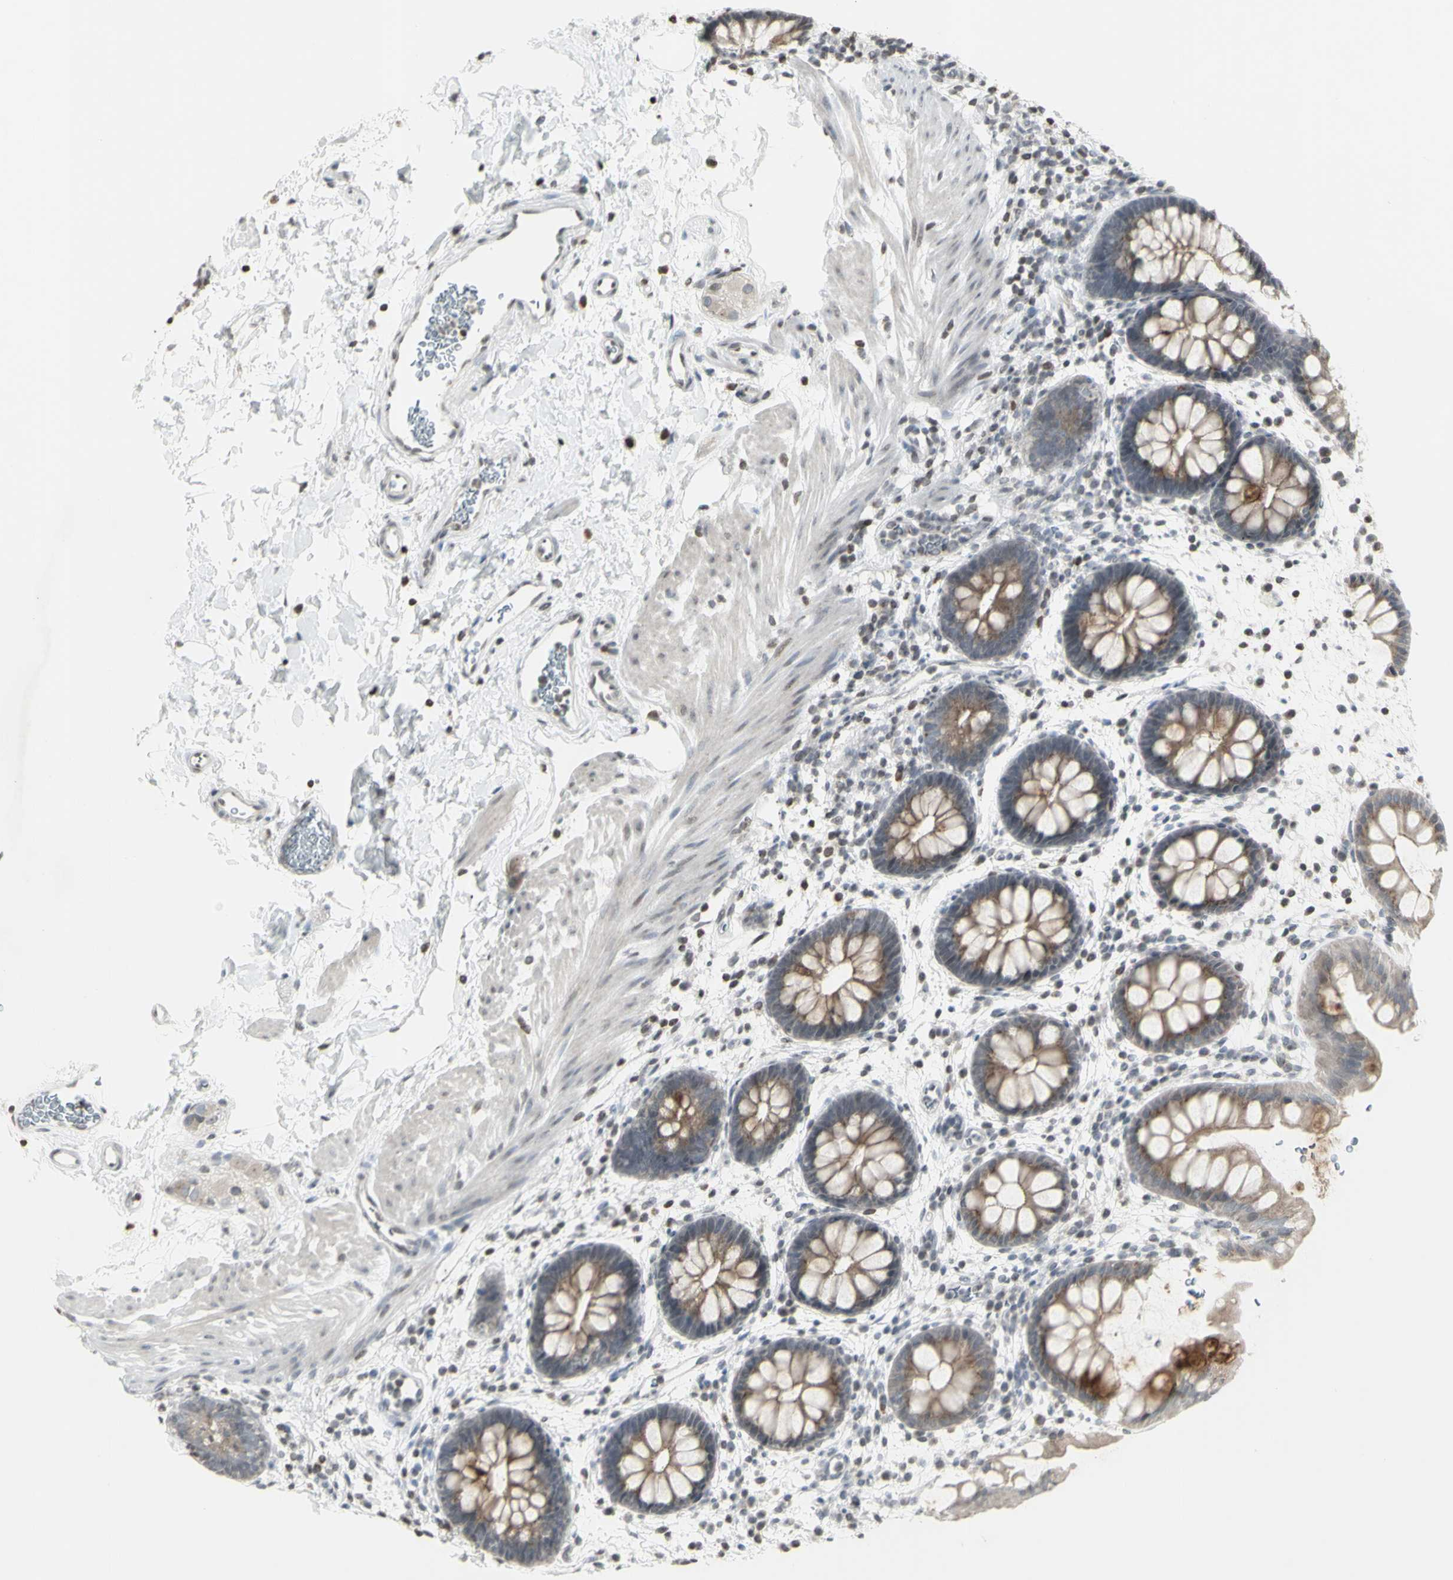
{"staining": {"intensity": "moderate", "quantity": "<25%", "location": "cytoplasmic/membranous"}, "tissue": "rectum", "cell_type": "Glandular cells", "image_type": "normal", "snomed": [{"axis": "morphology", "description": "Normal tissue, NOS"}, {"axis": "topography", "description": "Rectum"}], "caption": "Immunohistochemistry (IHC) micrograph of unremarkable rectum: human rectum stained using immunohistochemistry demonstrates low levels of moderate protein expression localized specifically in the cytoplasmic/membranous of glandular cells, appearing as a cytoplasmic/membranous brown color.", "gene": "MUC5AC", "patient": {"sex": "female", "age": 24}}